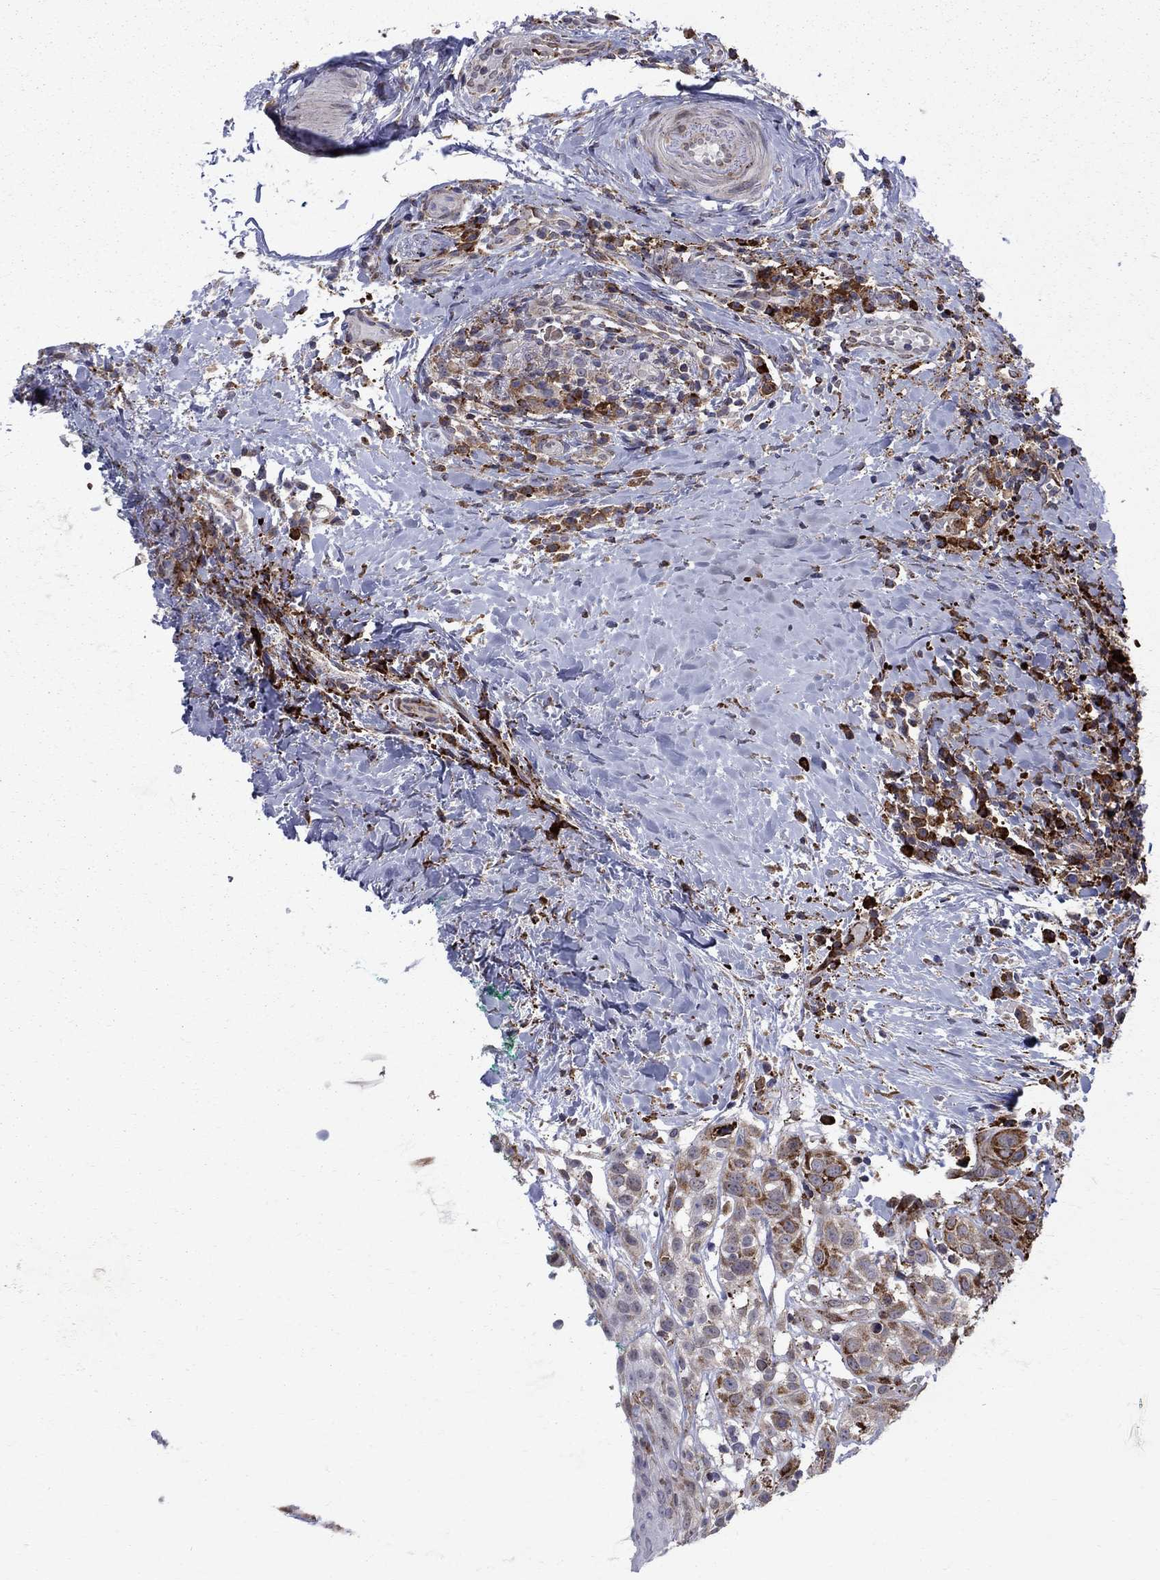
{"staining": {"intensity": "strong", "quantity": "<25%", "location": "cytoplasmic/membranous"}, "tissue": "head and neck cancer", "cell_type": "Tumor cells", "image_type": "cancer", "snomed": [{"axis": "morphology", "description": "Normal tissue, NOS"}, {"axis": "morphology", "description": "Squamous cell carcinoma, NOS"}, {"axis": "topography", "description": "Oral tissue"}, {"axis": "topography", "description": "Salivary gland"}, {"axis": "topography", "description": "Head-Neck"}], "caption": "The histopathology image reveals staining of head and neck squamous cell carcinoma, revealing strong cytoplasmic/membranous protein expression (brown color) within tumor cells.", "gene": "CAB39L", "patient": {"sex": "female", "age": 62}}